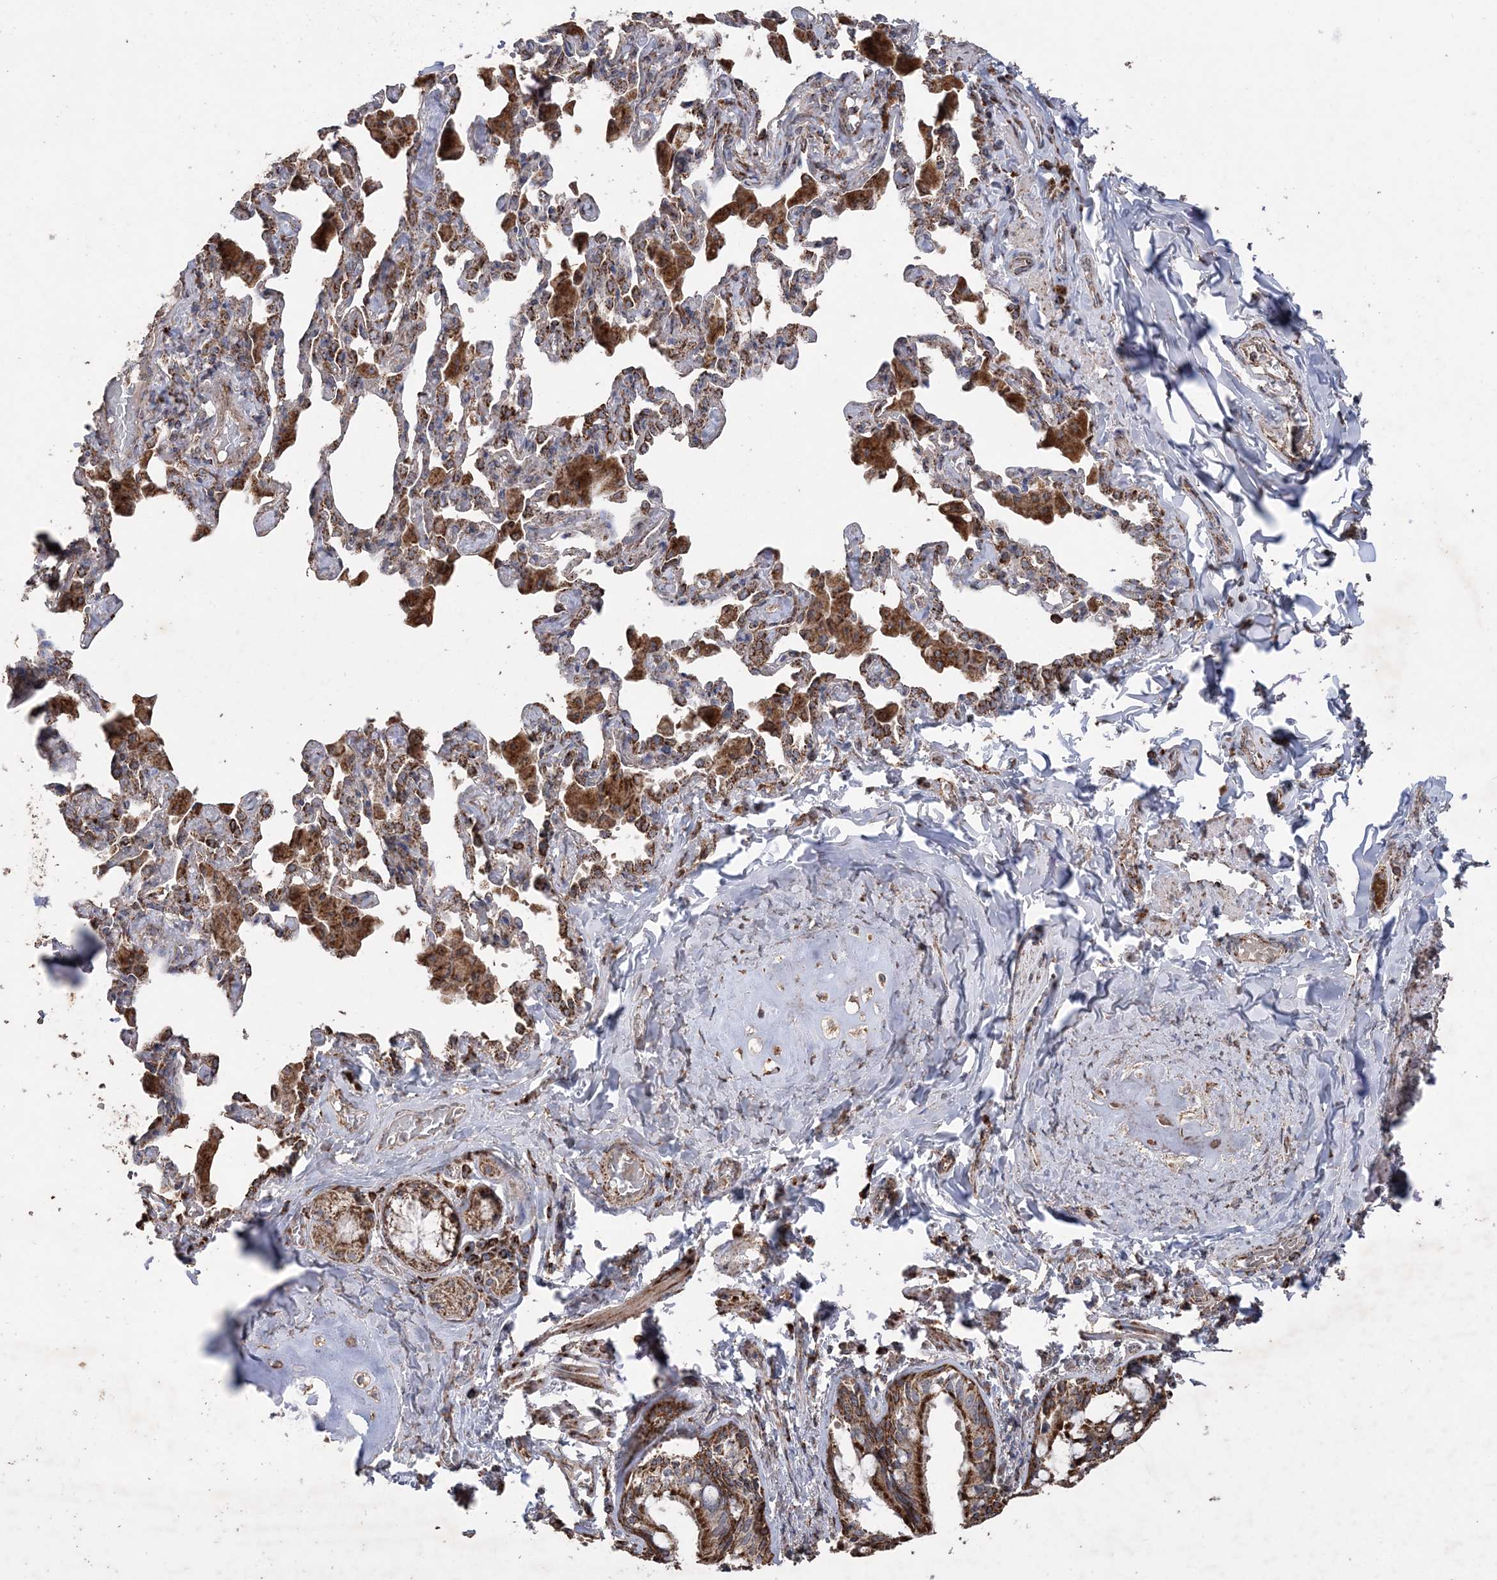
{"staining": {"intensity": "strong", "quantity": ">75%", "location": "cytoplasmic/membranous"}, "tissue": "bronchus", "cell_type": "Respiratory epithelial cells", "image_type": "normal", "snomed": [{"axis": "morphology", "description": "Normal tissue, NOS"}, {"axis": "morphology", "description": "Inflammation, NOS"}, {"axis": "topography", "description": "Lung"}], "caption": "This photomicrograph exhibits immunohistochemistry (IHC) staining of normal human bronchus, with high strong cytoplasmic/membranous expression in approximately >75% of respiratory epithelial cells.", "gene": "POC5", "patient": {"sex": "female", "age": 46}}